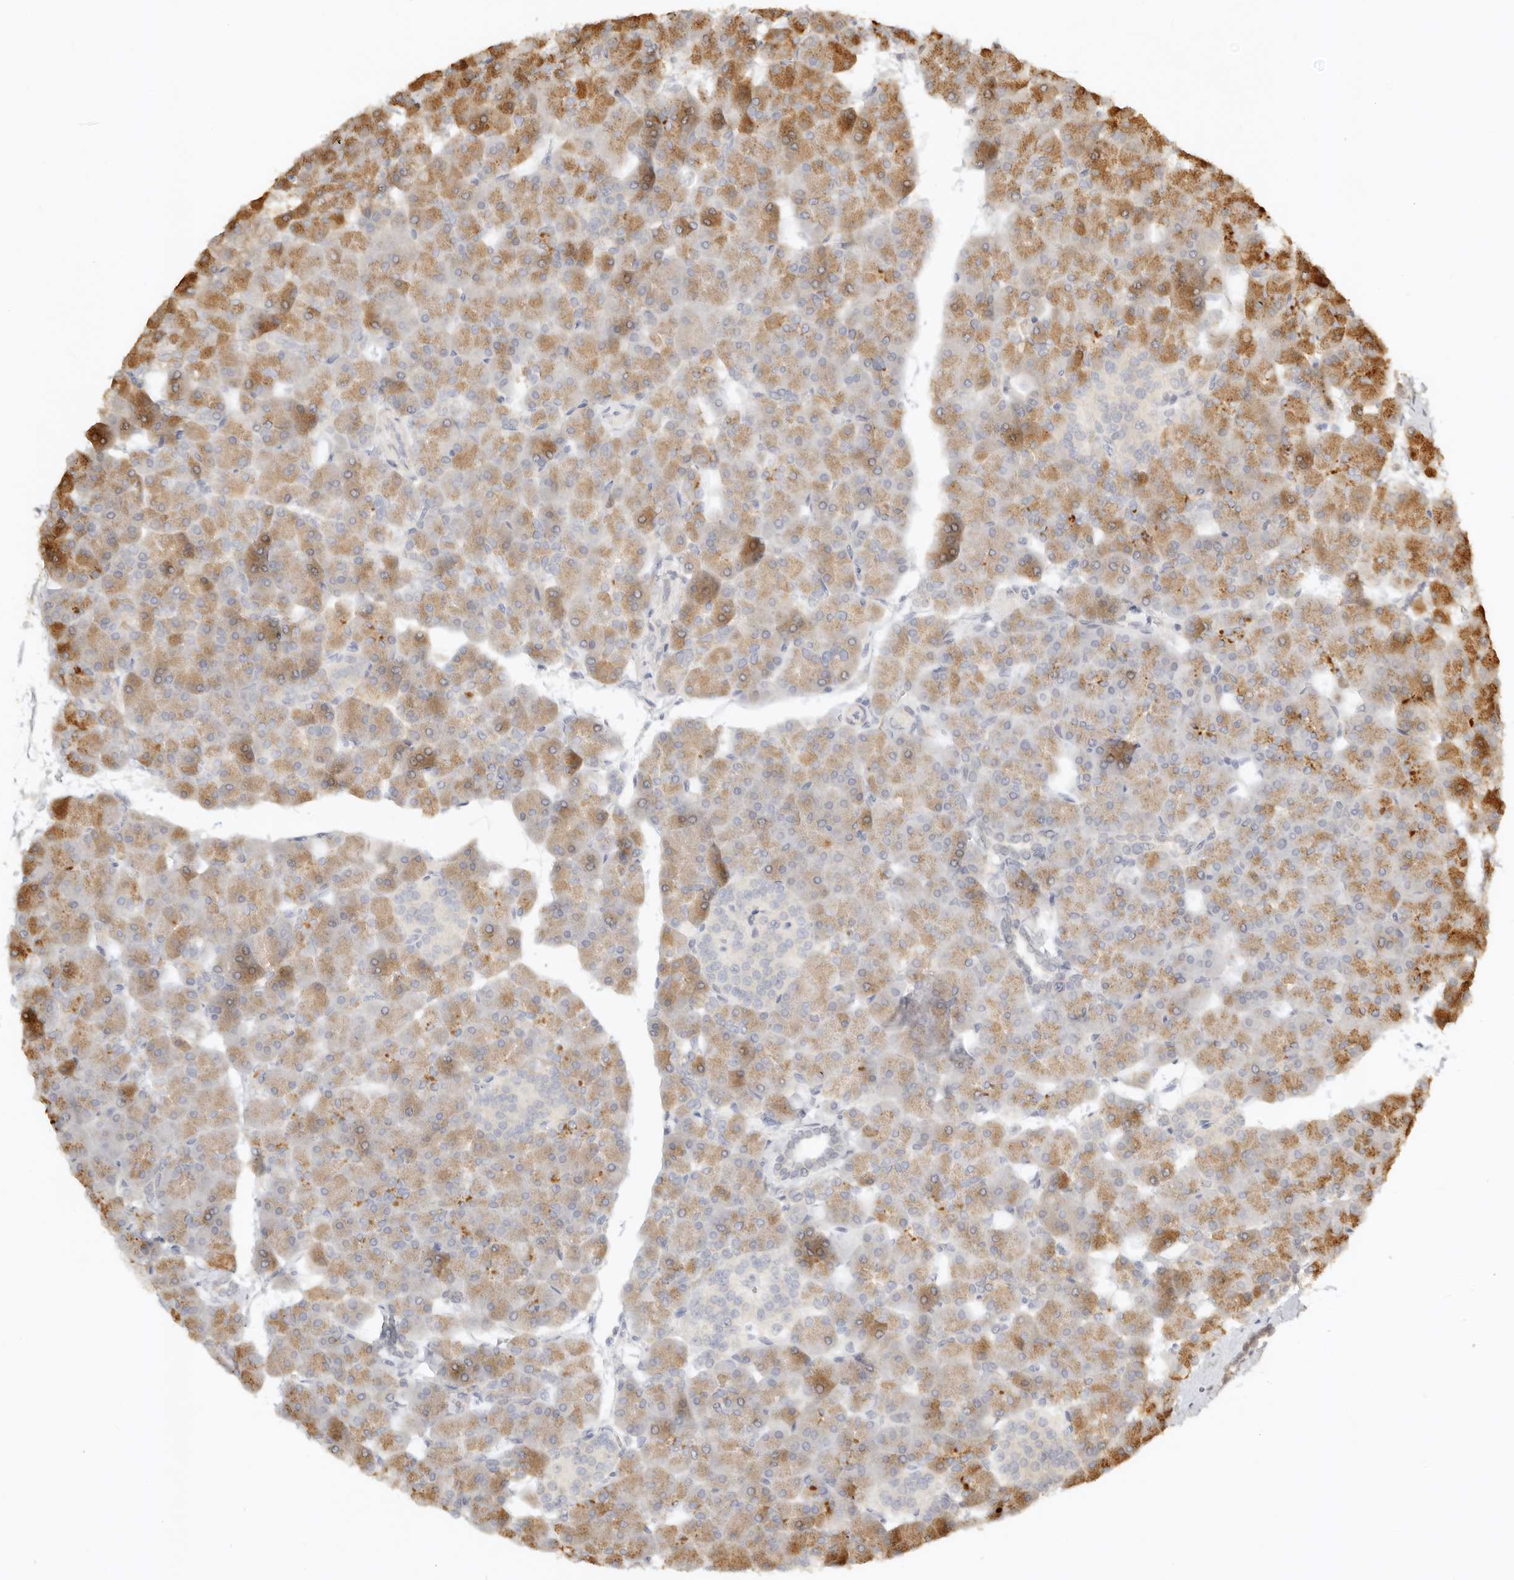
{"staining": {"intensity": "moderate", "quantity": "25%-75%", "location": "cytoplasmic/membranous"}, "tissue": "pancreas", "cell_type": "Exocrine glandular cells", "image_type": "normal", "snomed": [{"axis": "morphology", "description": "Normal tissue, NOS"}, {"axis": "topography", "description": "Pancreas"}], "caption": "High-magnification brightfield microscopy of benign pancreas stained with DAB (3,3'-diaminobenzidine) (brown) and counterstained with hematoxylin (blue). exocrine glandular cells exhibit moderate cytoplasmic/membranous positivity is appreciated in approximately25%-75% of cells. The staining was performed using DAB to visualize the protein expression in brown, while the nuclei were stained in blue with hematoxylin (Magnification: 20x).", "gene": "KIF2B", "patient": {"sex": "male", "age": 35}}